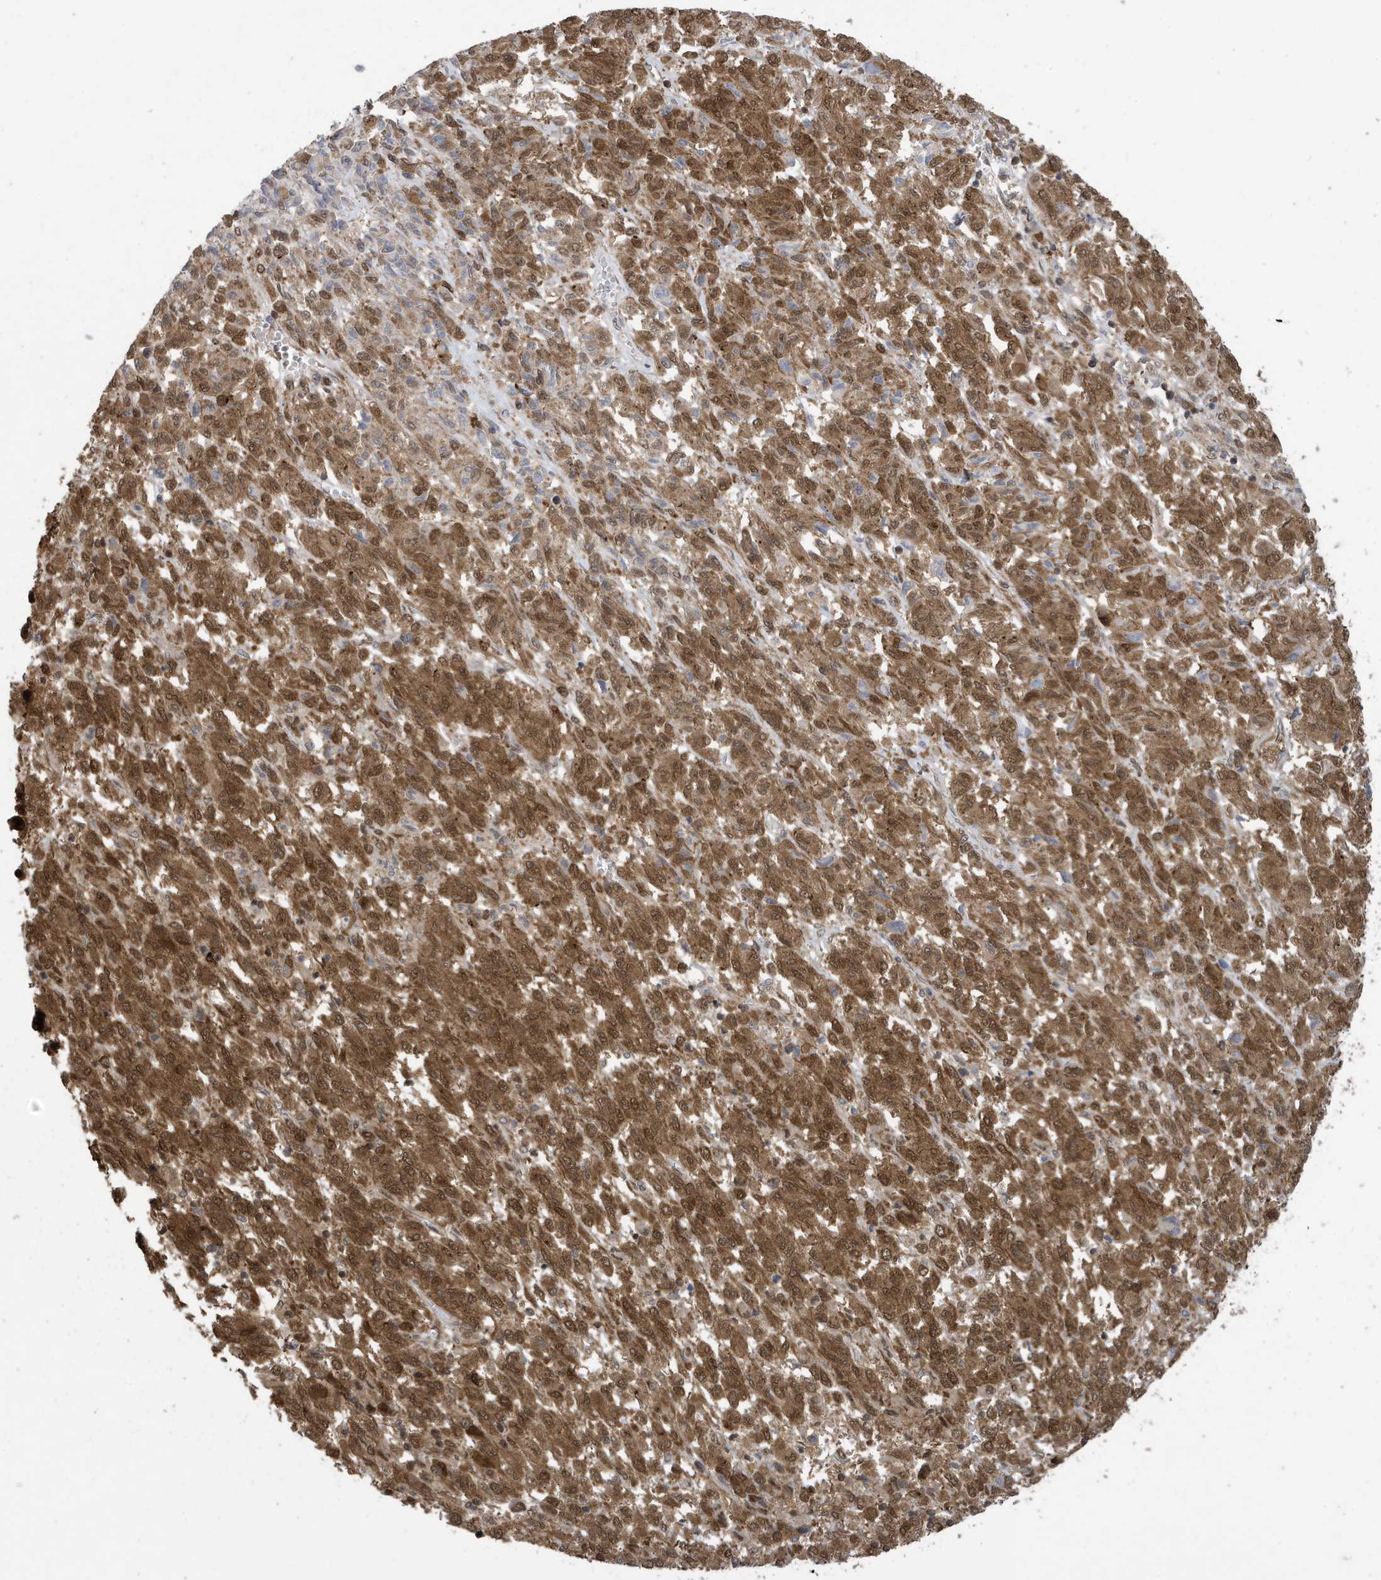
{"staining": {"intensity": "moderate", "quantity": ">75%", "location": "cytoplasmic/membranous,nuclear"}, "tissue": "melanoma", "cell_type": "Tumor cells", "image_type": "cancer", "snomed": [{"axis": "morphology", "description": "Malignant melanoma, Metastatic site"}, {"axis": "topography", "description": "Lung"}], "caption": "This image exhibits immunohistochemistry (IHC) staining of malignant melanoma (metastatic site), with medium moderate cytoplasmic/membranous and nuclear positivity in about >75% of tumor cells.", "gene": "UBQLN1", "patient": {"sex": "male", "age": 64}}